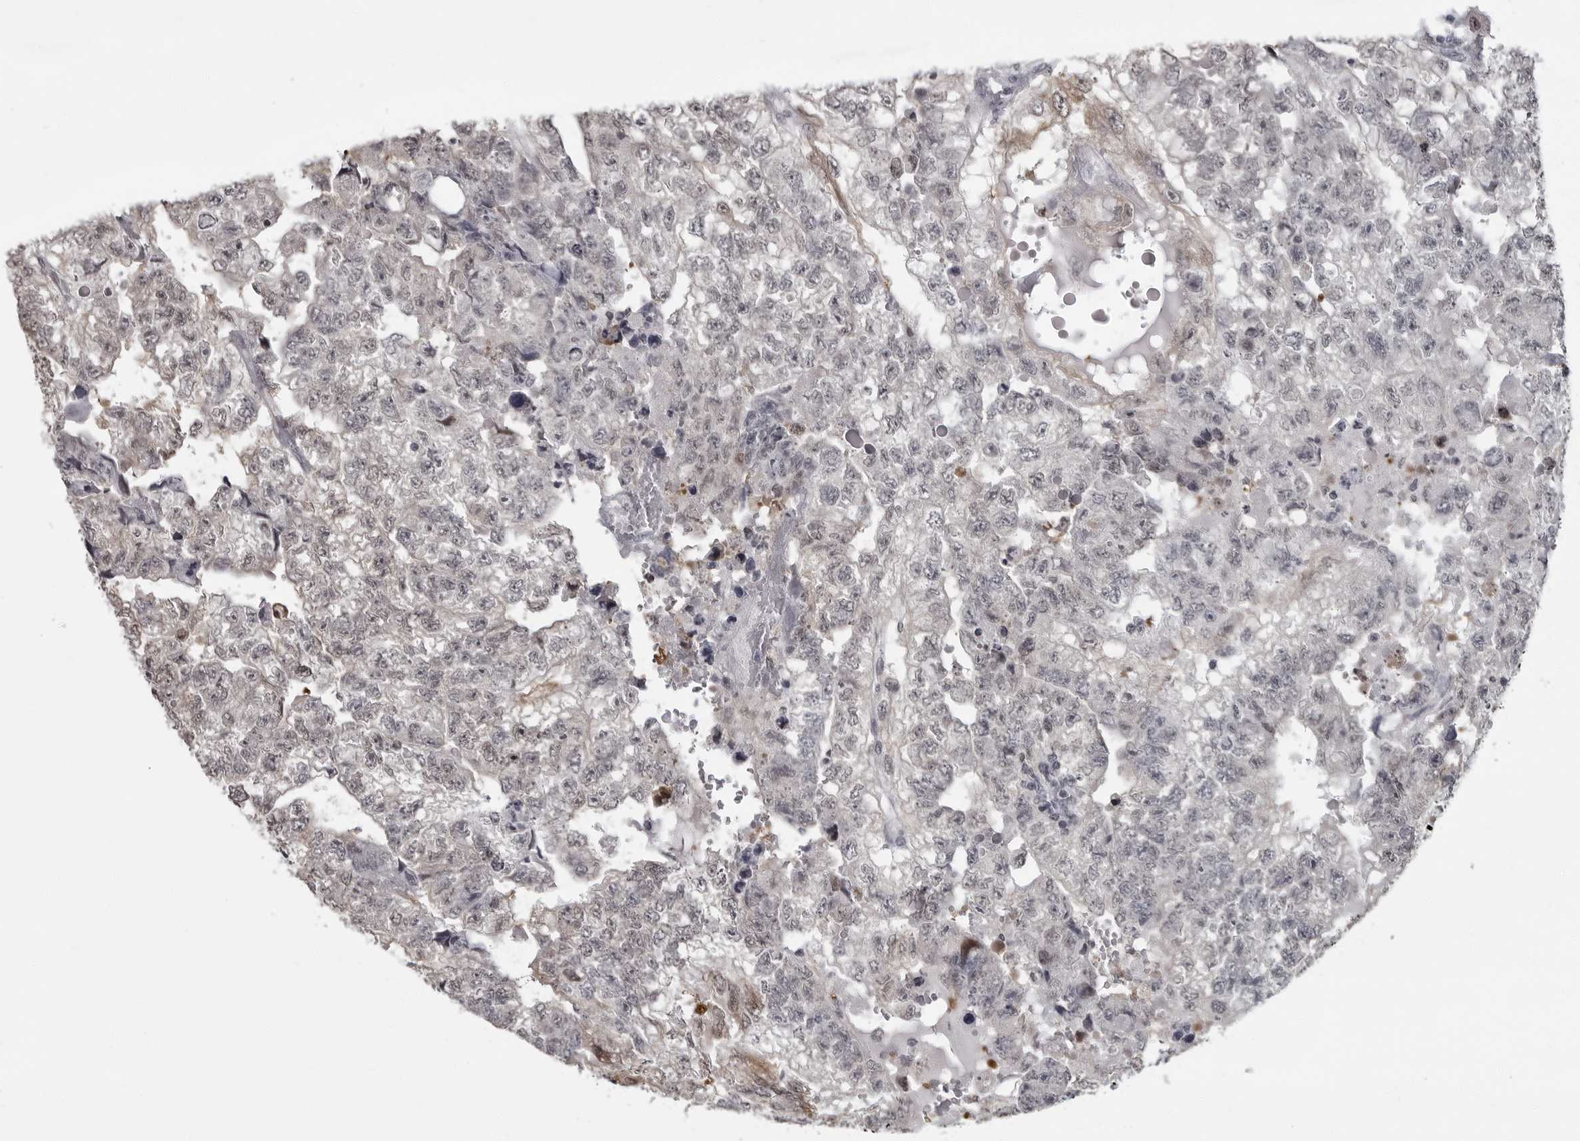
{"staining": {"intensity": "moderate", "quantity": "<25%", "location": "cytoplasmic/membranous,nuclear"}, "tissue": "testis cancer", "cell_type": "Tumor cells", "image_type": "cancer", "snomed": [{"axis": "morphology", "description": "Carcinoma, Embryonal, NOS"}, {"axis": "topography", "description": "Testis"}], "caption": "Moderate cytoplasmic/membranous and nuclear expression for a protein is identified in about <25% of tumor cells of testis cancer (embryonal carcinoma) using immunohistochemistry.", "gene": "LZIC", "patient": {"sex": "male", "age": 36}}